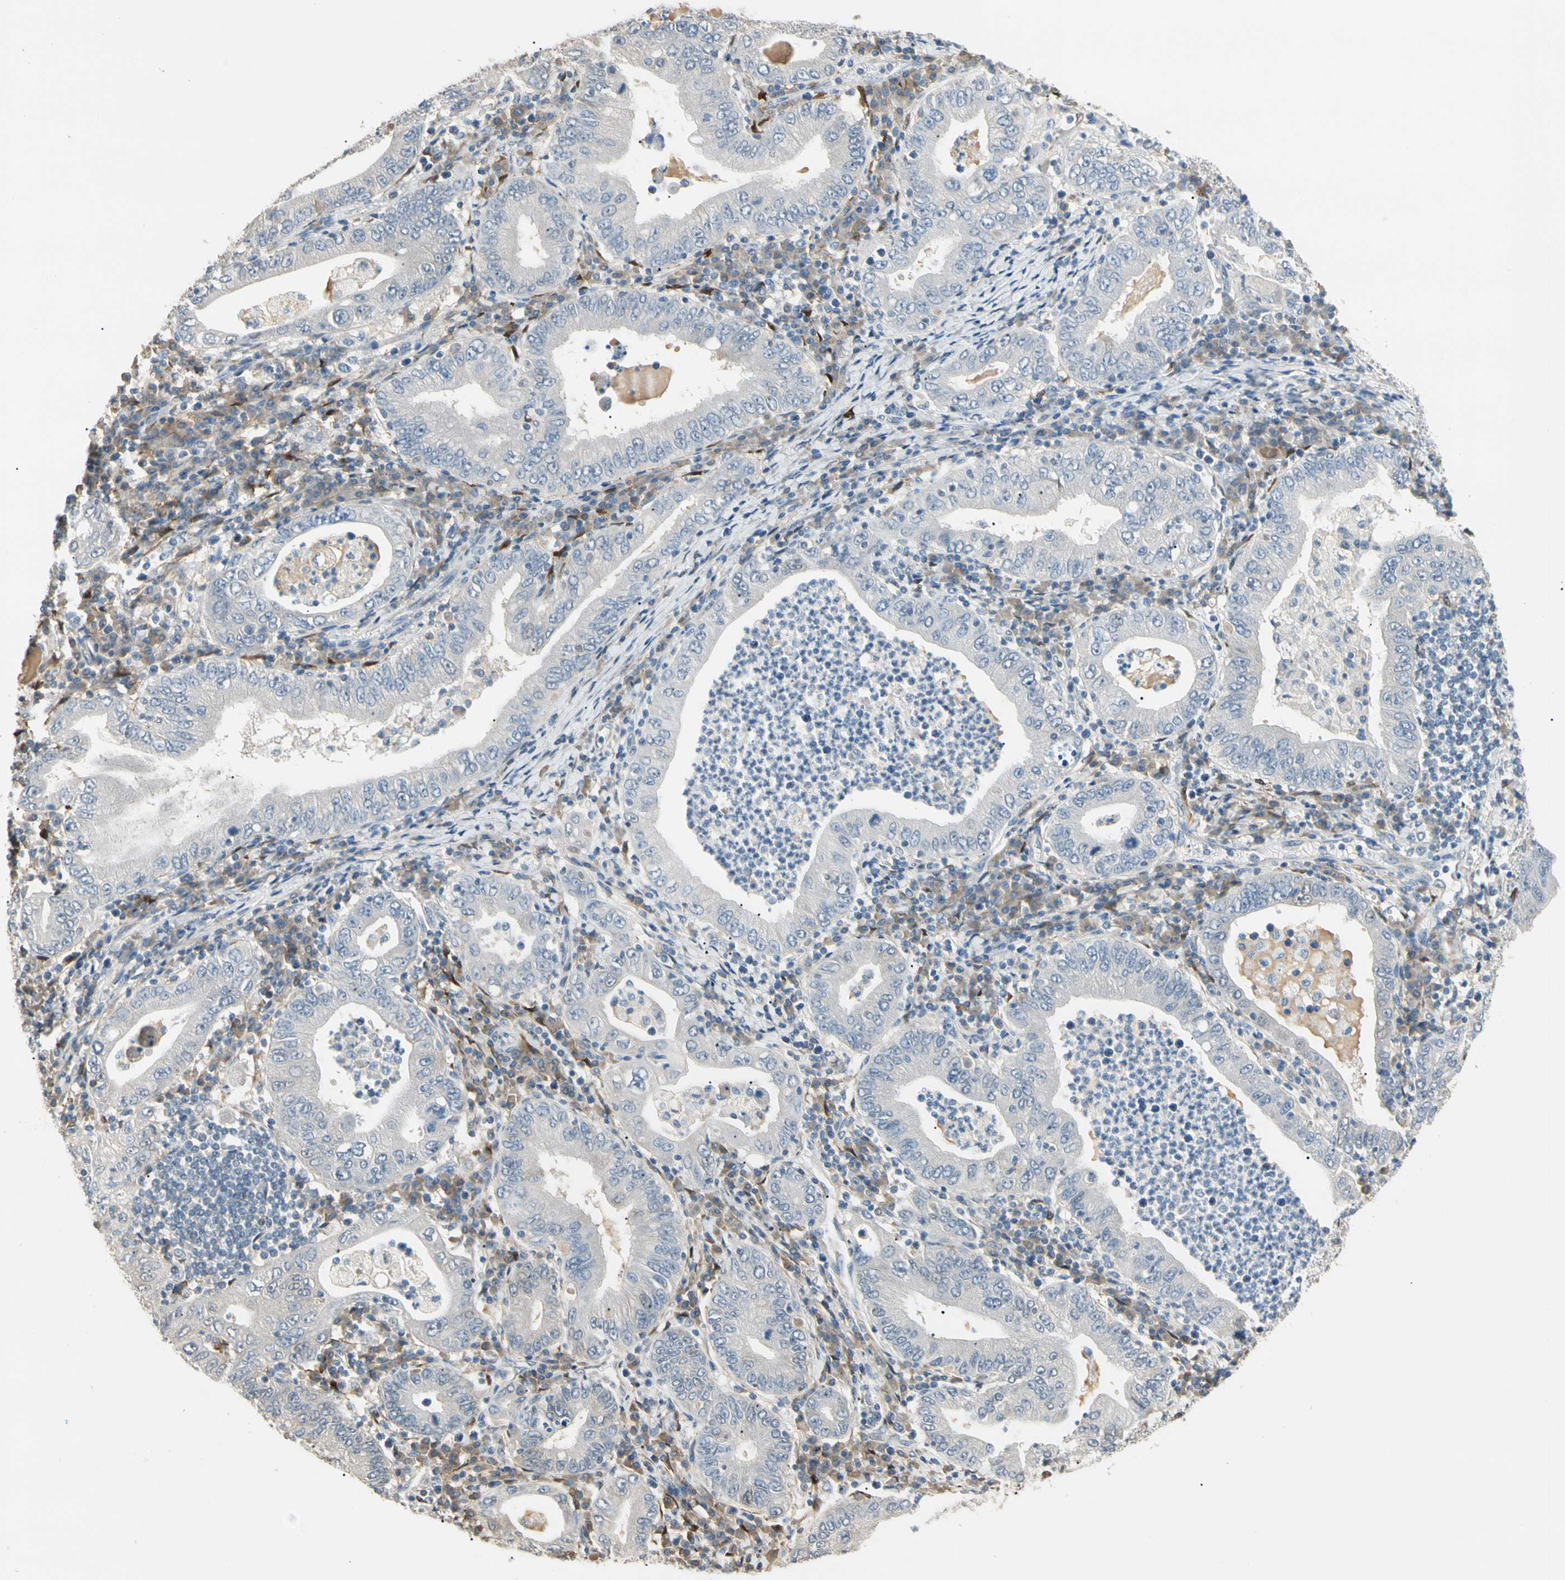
{"staining": {"intensity": "negative", "quantity": "none", "location": "none"}, "tissue": "stomach cancer", "cell_type": "Tumor cells", "image_type": "cancer", "snomed": [{"axis": "morphology", "description": "Normal tissue, NOS"}, {"axis": "morphology", "description": "Adenocarcinoma, NOS"}, {"axis": "topography", "description": "Esophagus"}, {"axis": "topography", "description": "Stomach, upper"}, {"axis": "topography", "description": "Peripheral nerve tissue"}], "caption": "Tumor cells show no significant staining in adenocarcinoma (stomach). (IHC, brightfield microscopy, high magnification).", "gene": "GNE", "patient": {"sex": "male", "age": 62}}